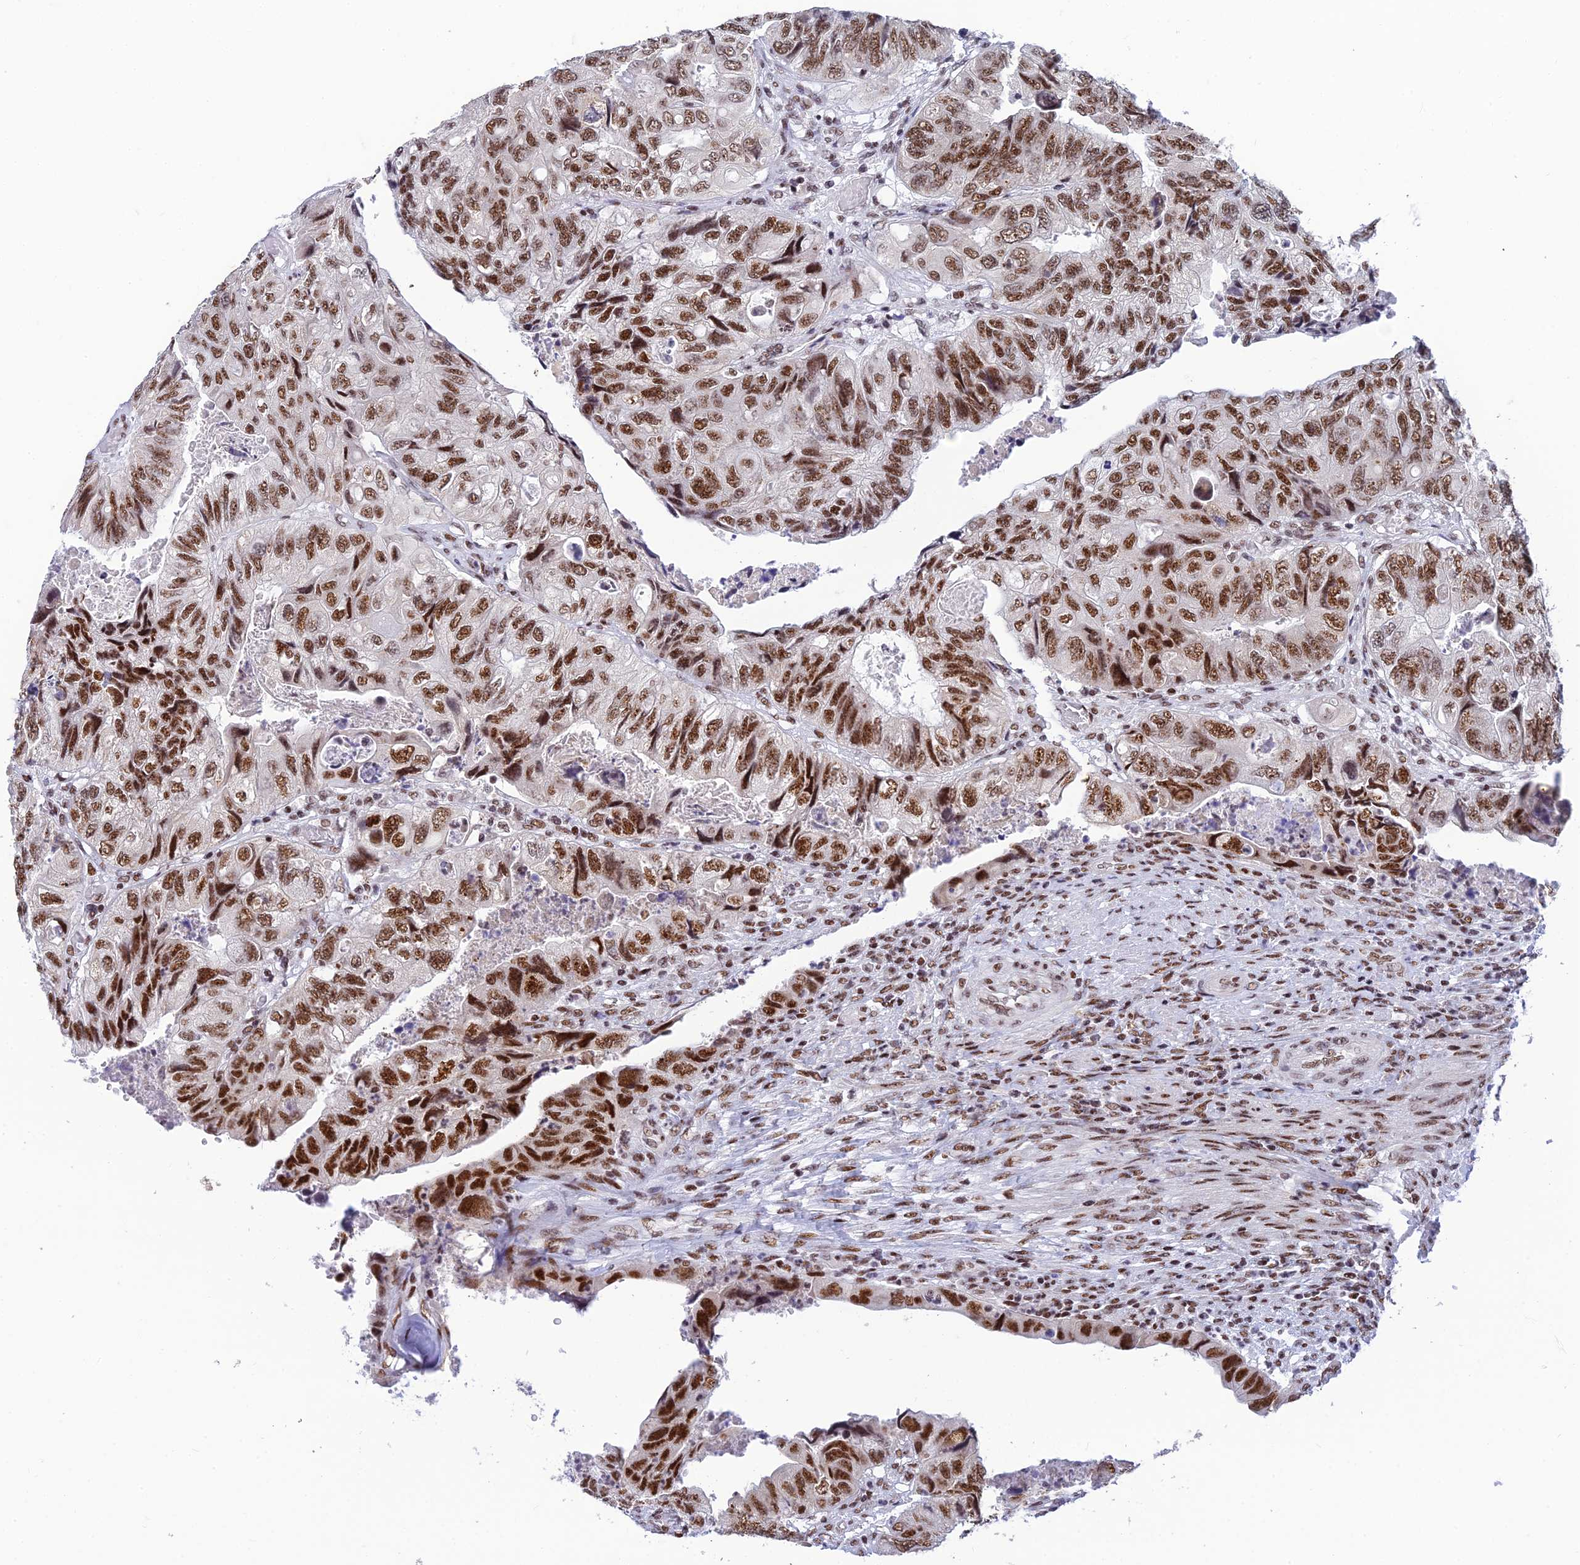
{"staining": {"intensity": "moderate", "quantity": ">75%", "location": "nuclear"}, "tissue": "colorectal cancer", "cell_type": "Tumor cells", "image_type": "cancer", "snomed": [{"axis": "morphology", "description": "Adenocarcinoma, NOS"}, {"axis": "topography", "description": "Rectum"}], "caption": "A brown stain shows moderate nuclear expression of a protein in human colorectal cancer (adenocarcinoma) tumor cells. (IHC, brightfield microscopy, high magnification).", "gene": "USP22", "patient": {"sex": "male", "age": 63}}